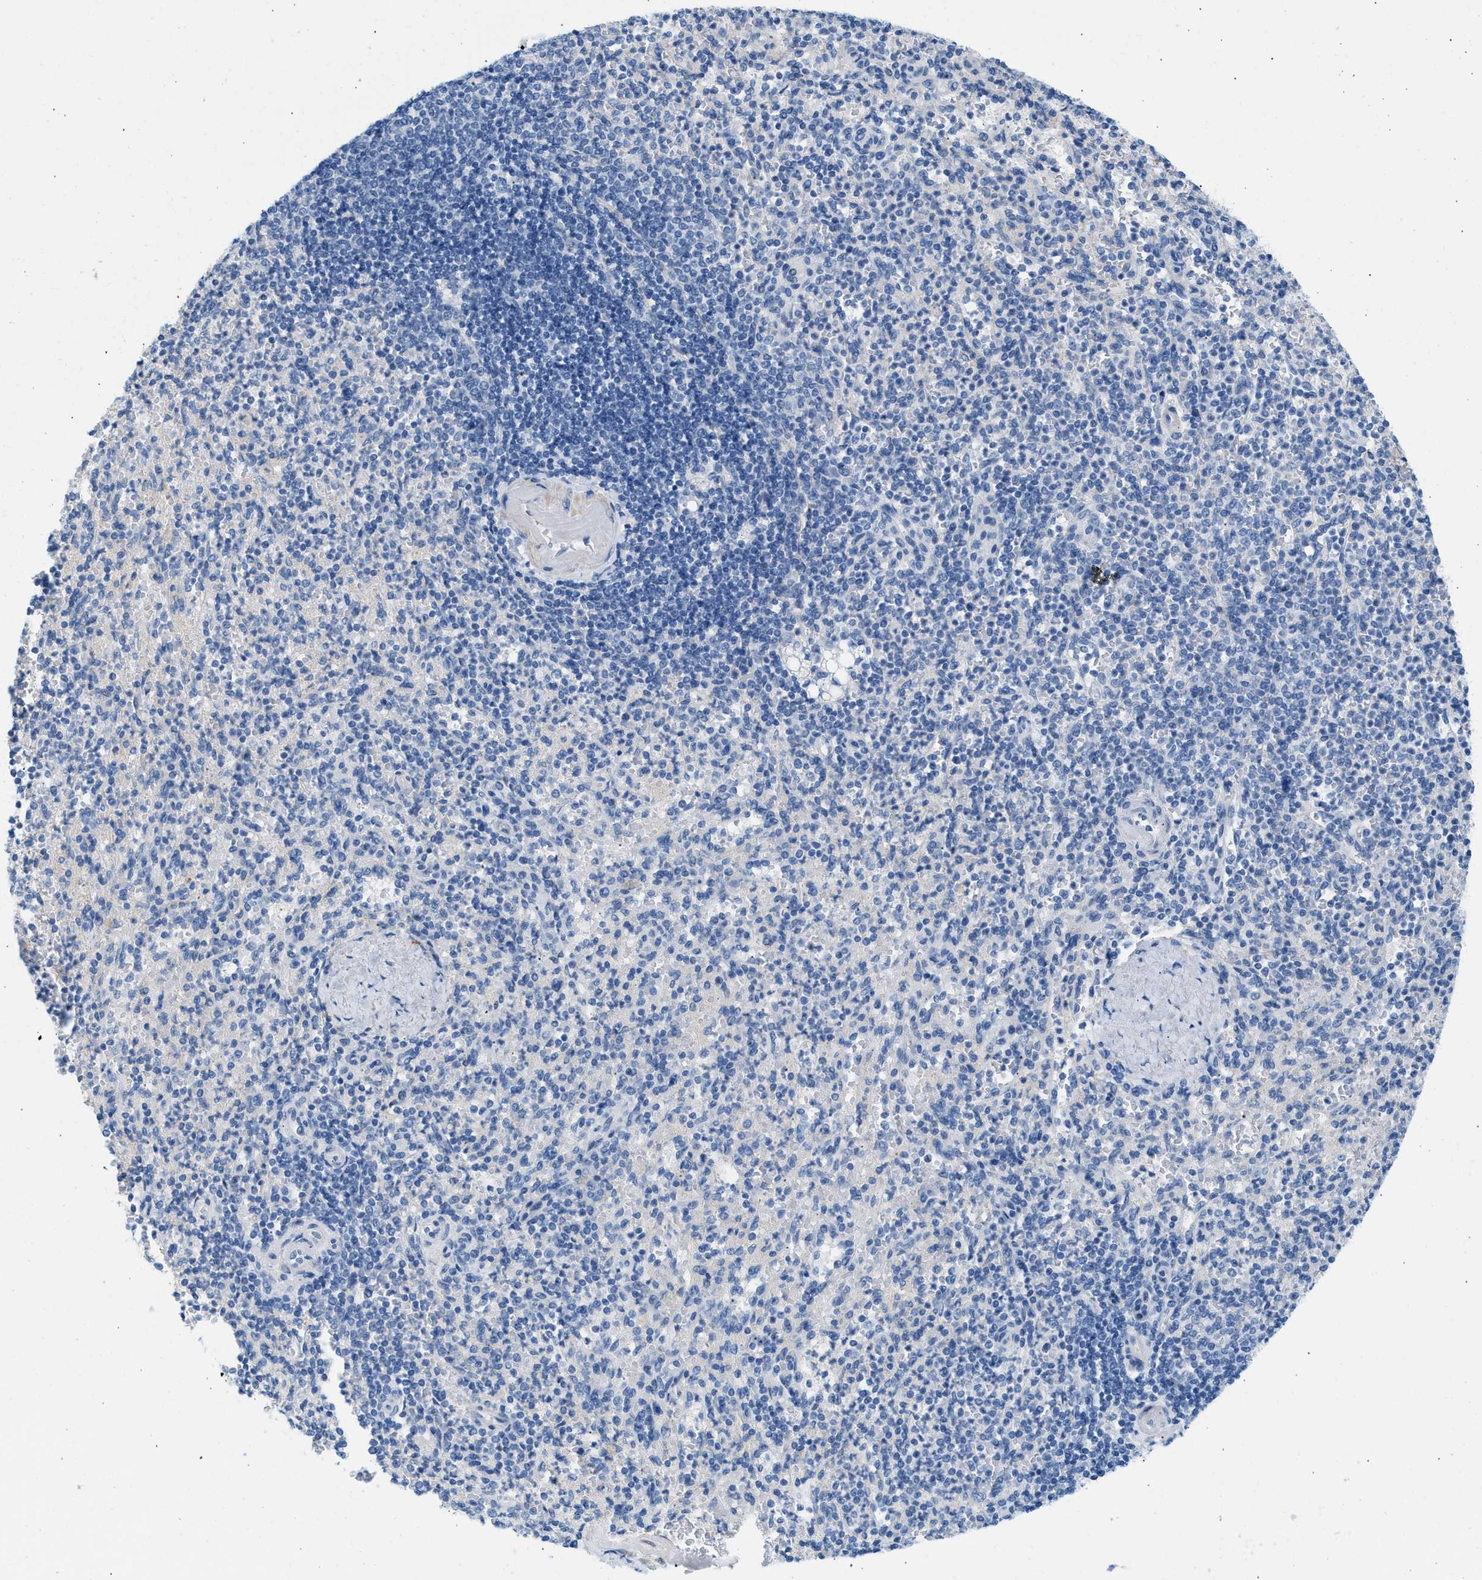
{"staining": {"intensity": "negative", "quantity": "none", "location": "none"}, "tissue": "spleen", "cell_type": "Cells in red pulp", "image_type": "normal", "snomed": [{"axis": "morphology", "description": "Normal tissue, NOS"}, {"axis": "topography", "description": "Spleen"}], "caption": "Micrograph shows no protein positivity in cells in red pulp of unremarkable spleen. The staining is performed using DAB (3,3'-diaminobenzidine) brown chromogen with nuclei counter-stained in using hematoxylin.", "gene": "SPAM1", "patient": {"sex": "female", "age": 74}}